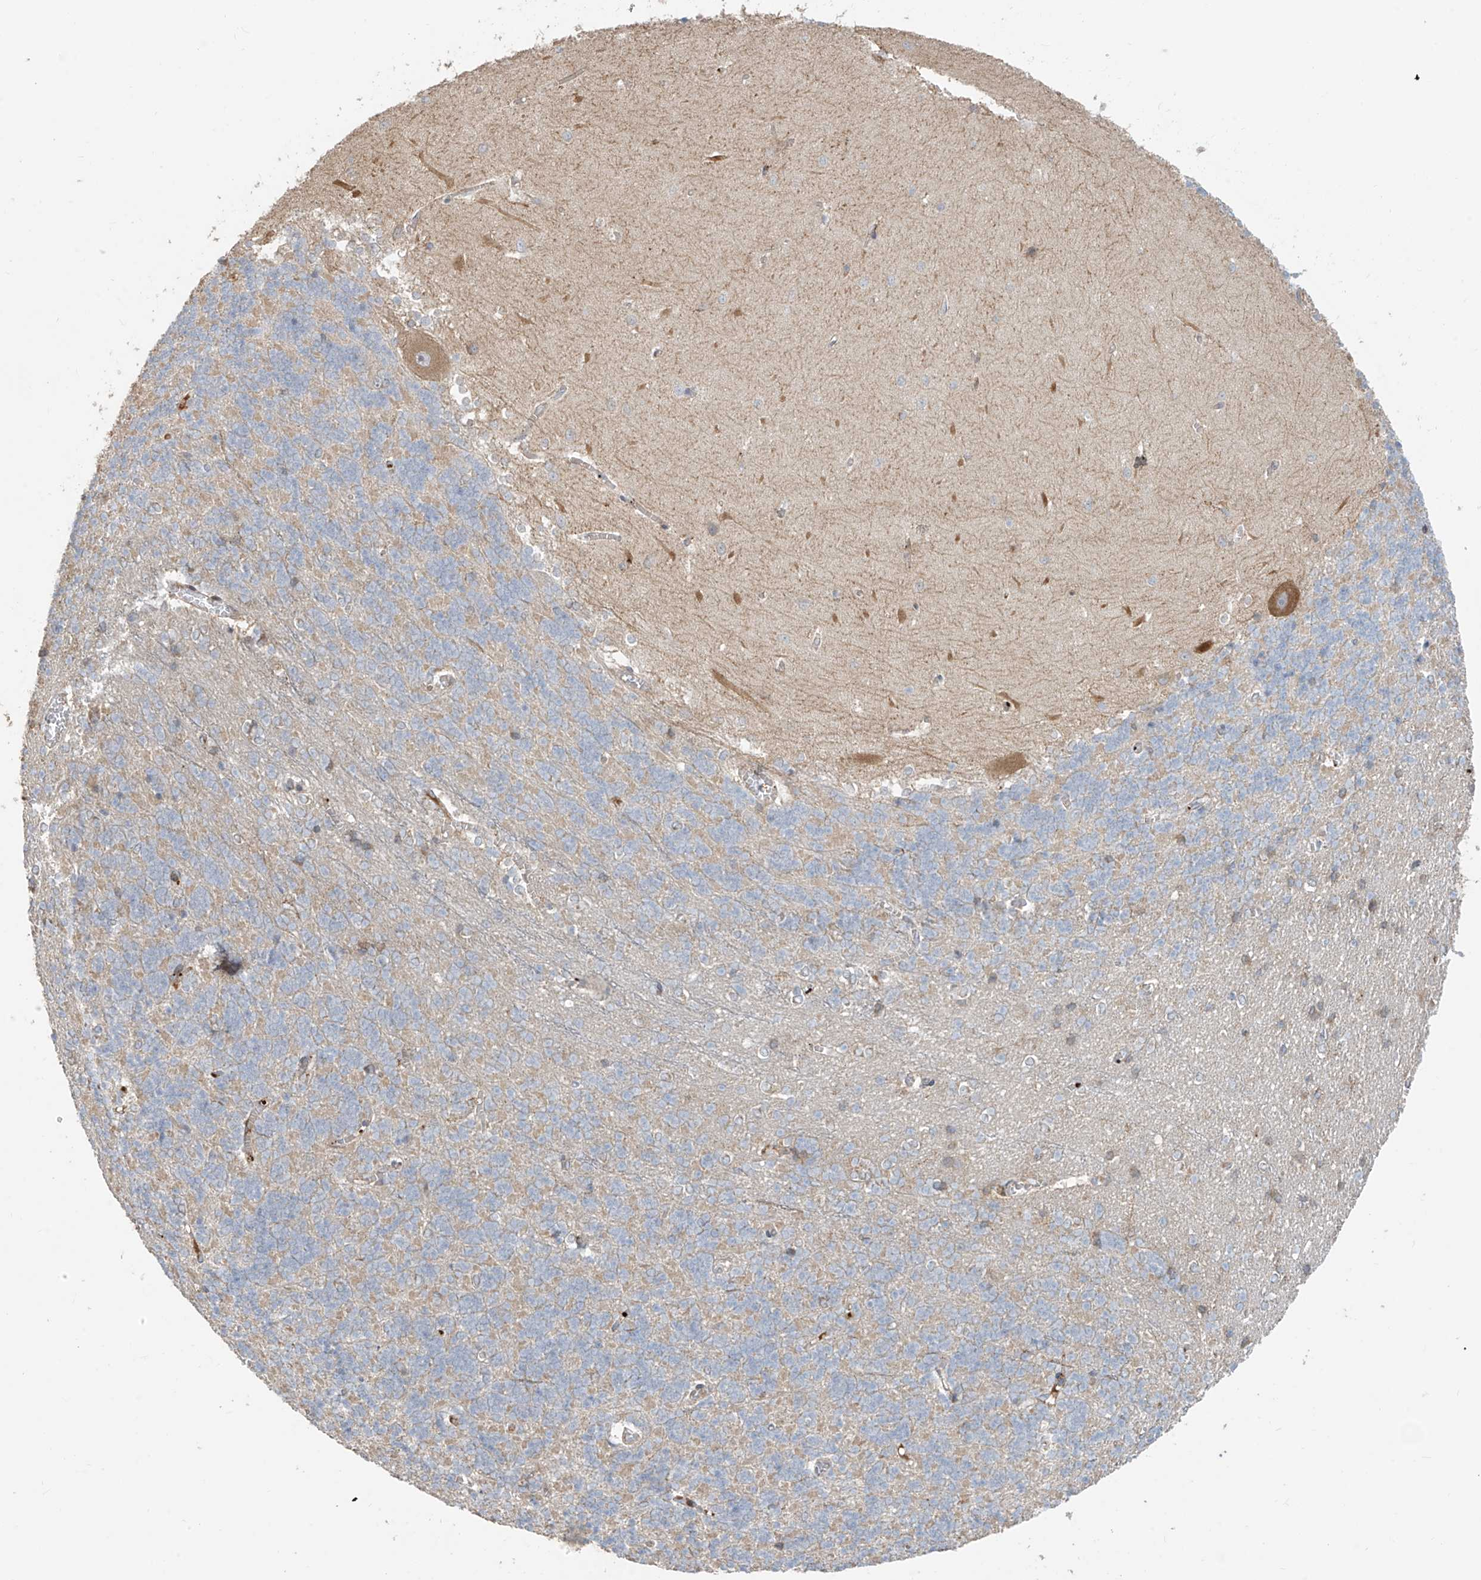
{"staining": {"intensity": "negative", "quantity": "none", "location": "none"}, "tissue": "cerebellum", "cell_type": "Cells in granular layer", "image_type": "normal", "snomed": [{"axis": "morphology", "description": "Normal tissue, NOS"}, {"axis": "topography", "description": "Cerebellum"}], "caption": "IHC histopathology image of benign cerebellum stained for a protein (brown), which demonstrates no positivity in cells in granular layer. (DAB (3,3'-diaminobenzidine) immunohistochemistry with hematoxylin counter stain).", "gene": "ABTB1", "patient": {"sex": "male", "age": 37}}